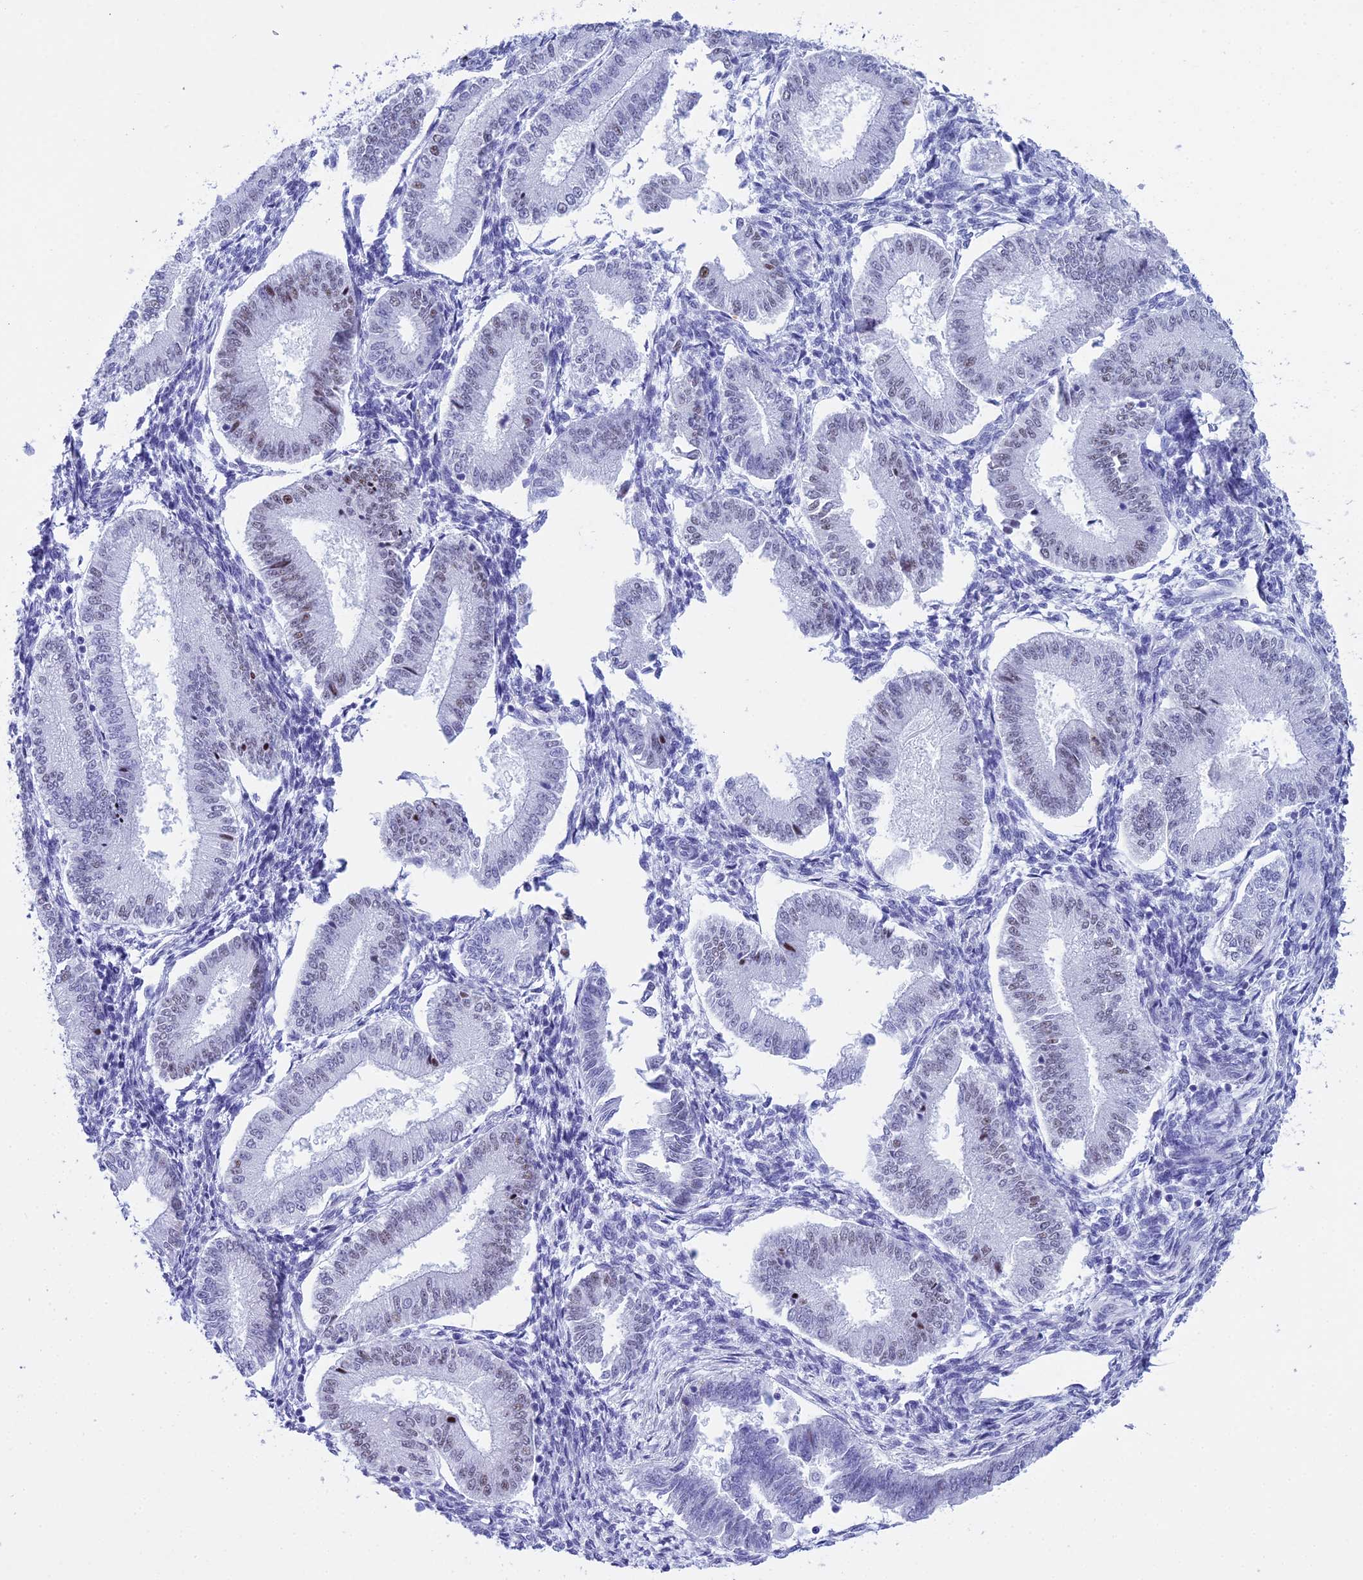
{"staining": {"intensity": "negative", "quantity": "none", "location": "none"}, "tissue": "endometrium", "cell_type": "Cells in endometrial stroma", "image_type": "normal", "snomed": [{"axis": "morphology", "description": "Normal tissue, NOS"}, {"axis": "topography", "description": "Endometrium"}], "caption": "DAB immunohistochemical staining of normal endometrium exhibits no significant positivity in cells in endometrial stroma. (DAB (3,3'-diaminobenzidine) immunohistochemistry visualized using brightfield microscopy, high magnification).", "gene": "RNPS1", "patient": {"sex": "female", "age": 39}}